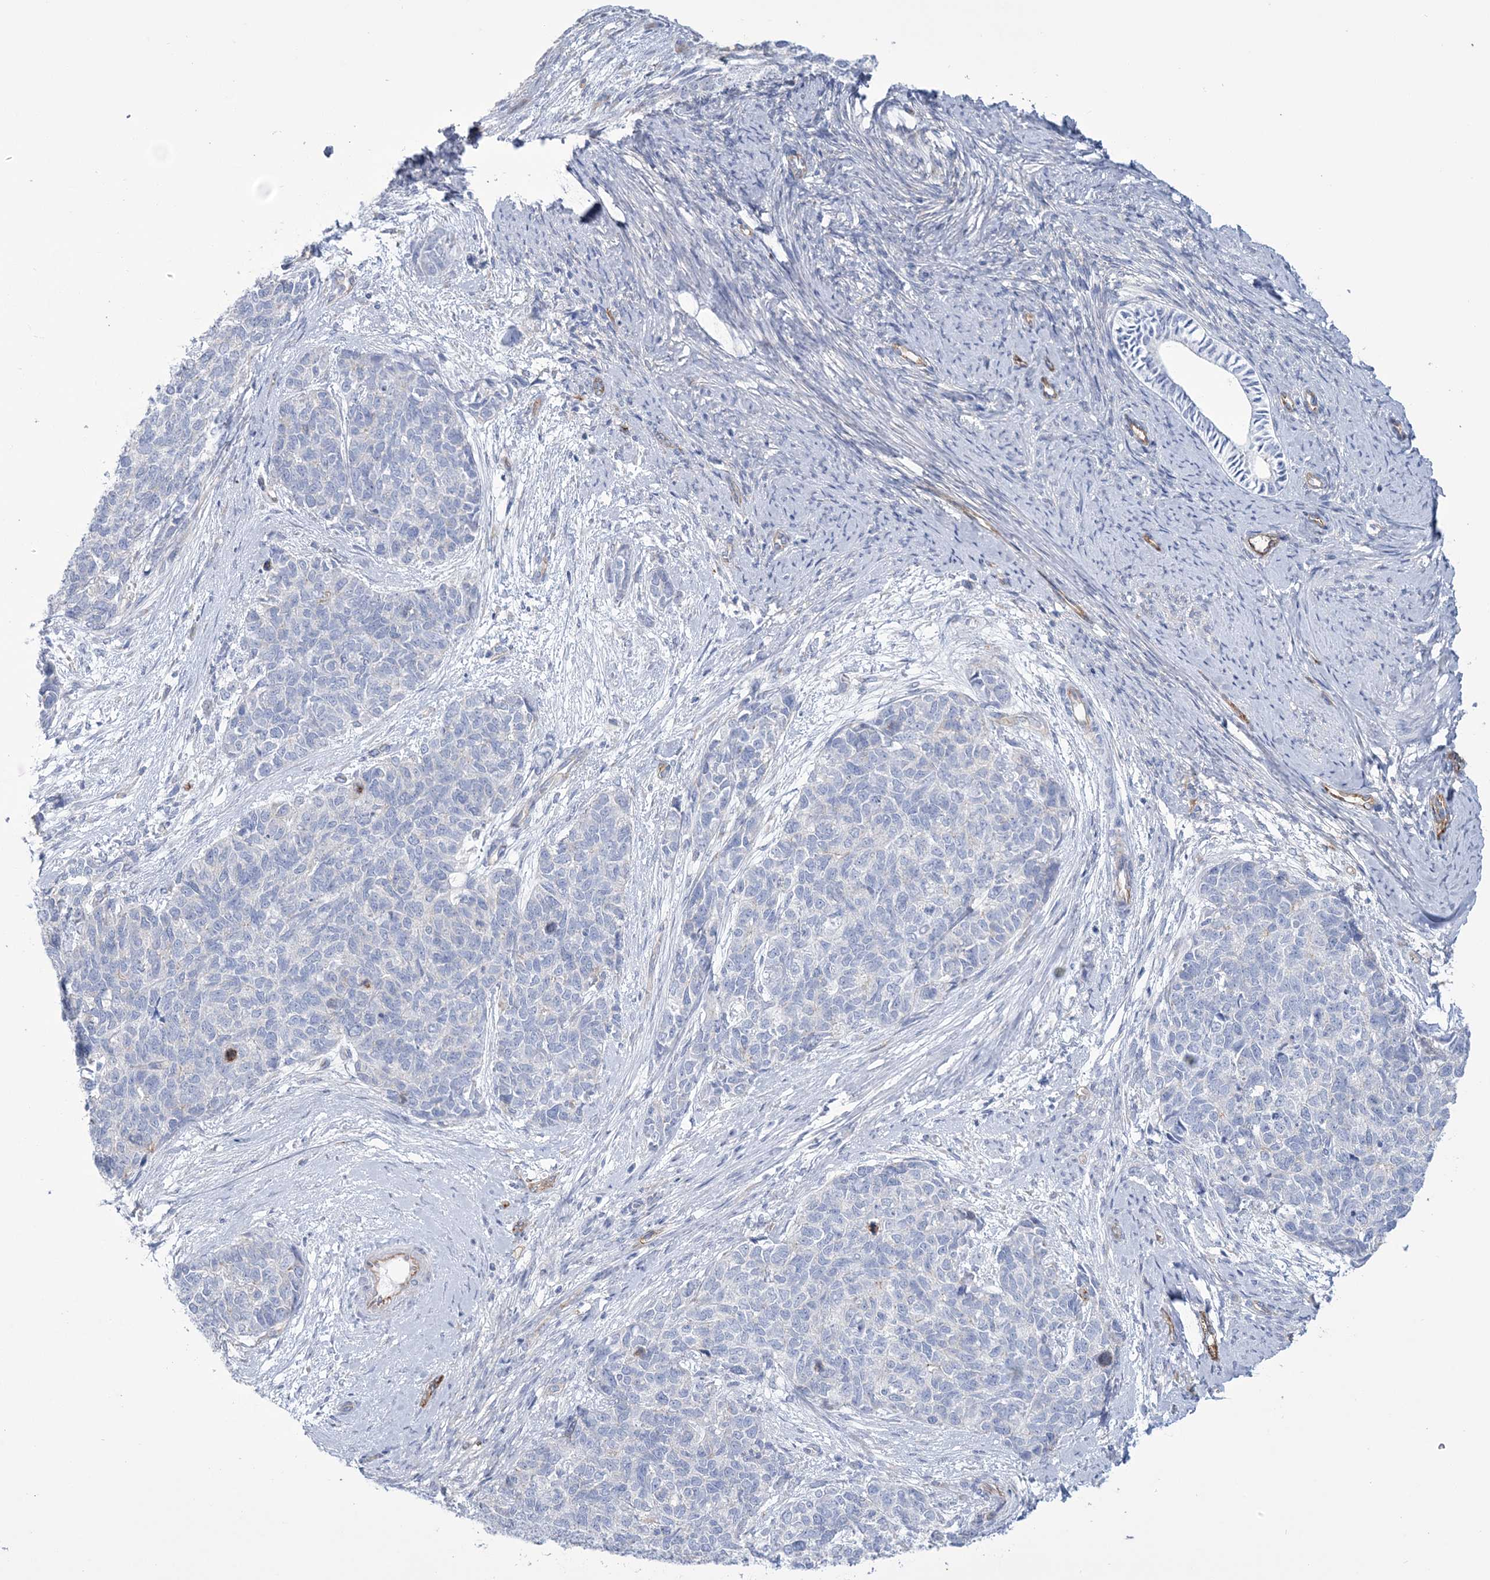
{"staining": {"intensity": "negative", "quantity": "none", "location": "none"}, "tissue": "cervical cancer", "cell_type": "Tumor cells", "image_type": "cancer", "snomed": [{"axis": "morphology", "description": "Squamous cell carcinoma, NOS"}, {"axis": "topography", "description": "Cervix"}], "caption": "High magnification brightfield microscopy of cervical squamous cell carcinoma stained with DAB (brown) and counterstained with hematoxylin (blue): tumor cells show no significant expression. (DAB (3,3'-diaminobenzidine) immunohistochemistry (IHC) with hematoxylin counter stain).", "gene": "RAB11FIP5", "patient": {"sex": "female", "age": 63}}